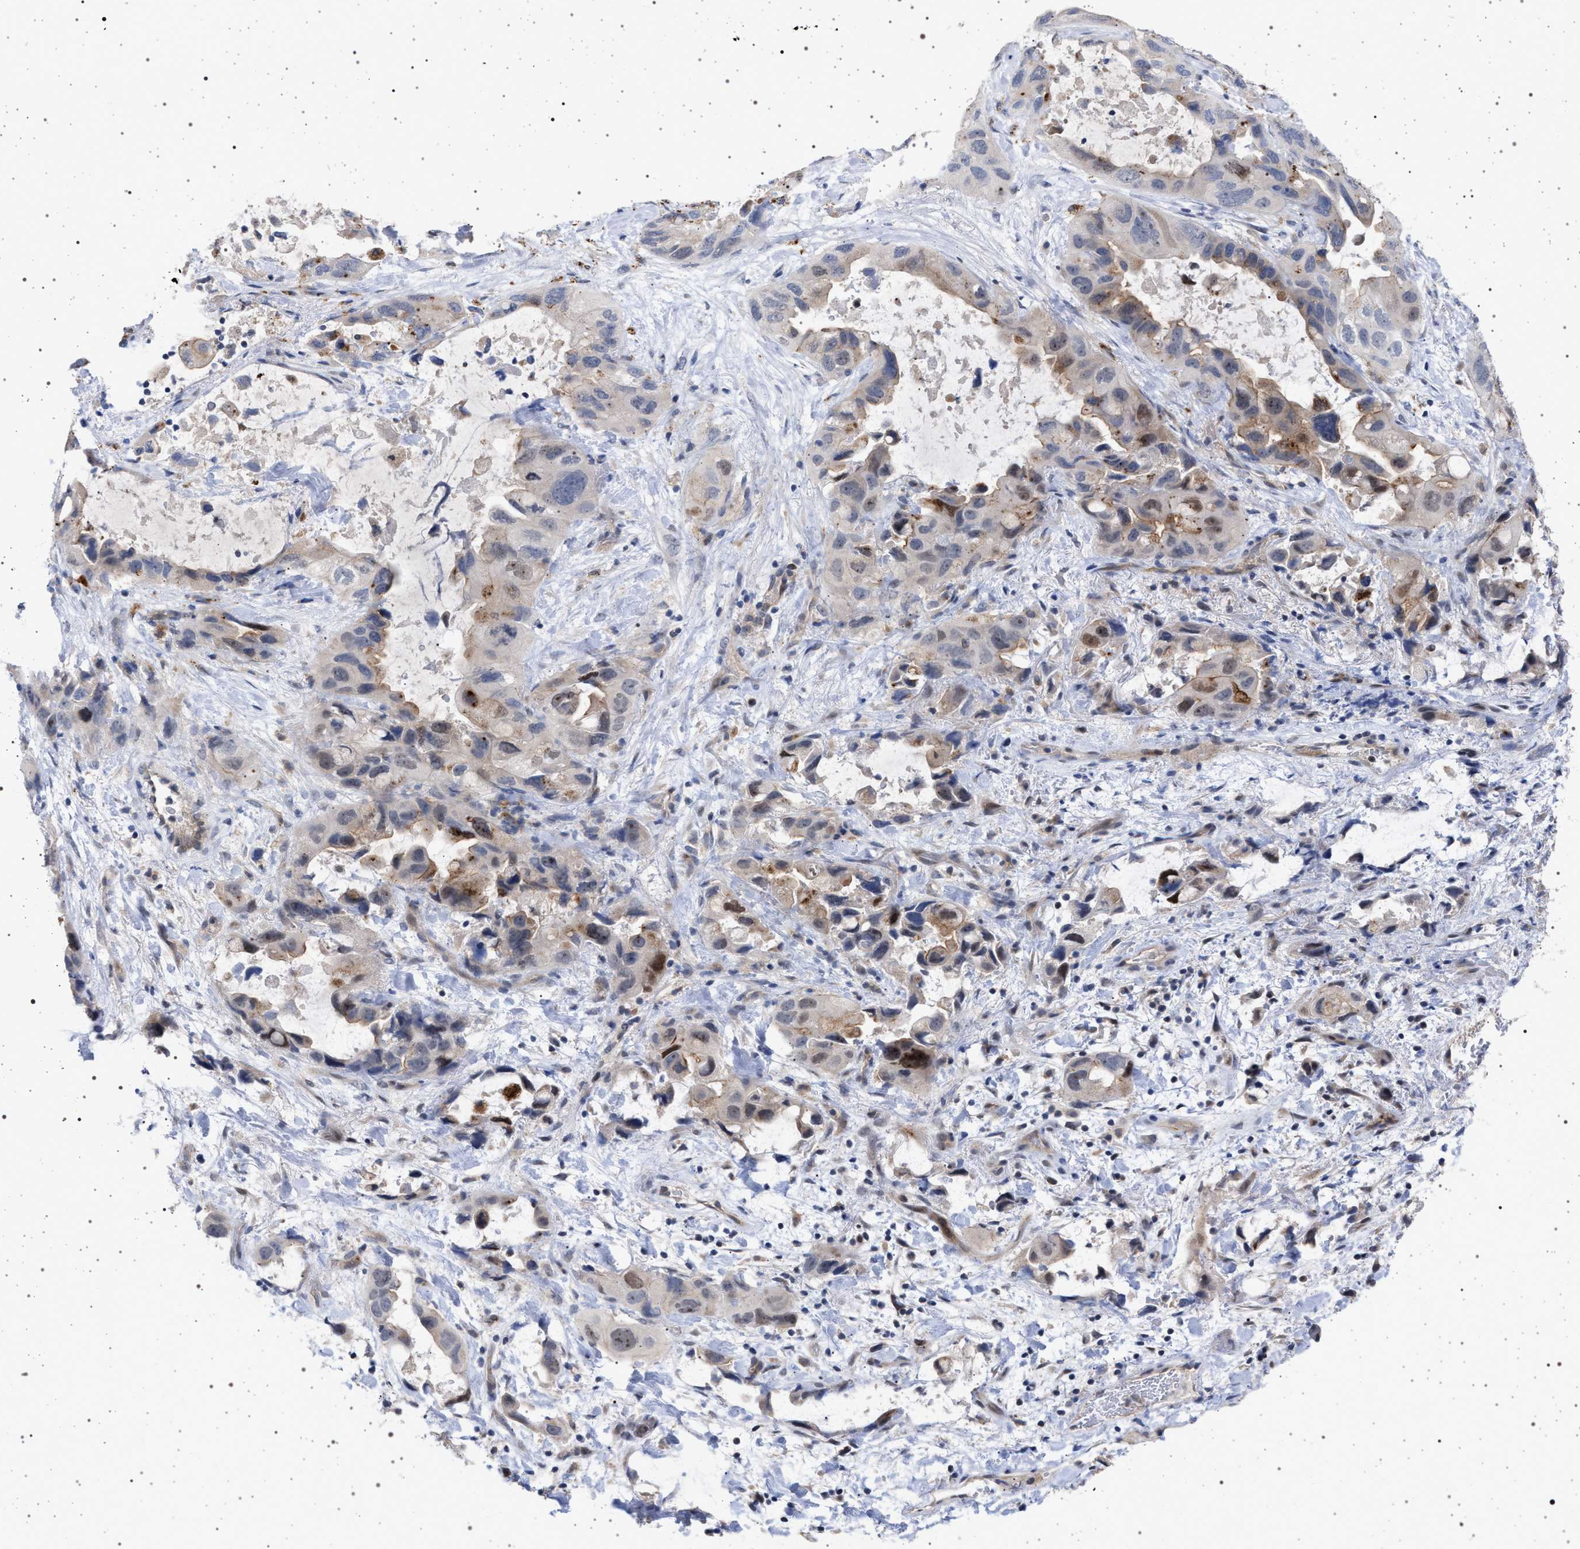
{"staining": {"intensity": "weak", "quantity": "<25%", "location": "cytoplasmic/membranous,nuclear"}, "tissue": "lung cancer", "cell_type": "Tumor cells", "image_type": "cancer", "snomed": [{"axis": "morphology", "description": "Squamous cell carcinoma, NOS"}, {"axis": "topography", "description": "Lung"}], "caption": "DAB (3,3'-diaminobenzidine) immunohistochemical staining of human lung cancer displays no significant expression in tumor cells.", "gene": "RBM48", "patient": {"sex": "female", "age": 73}}